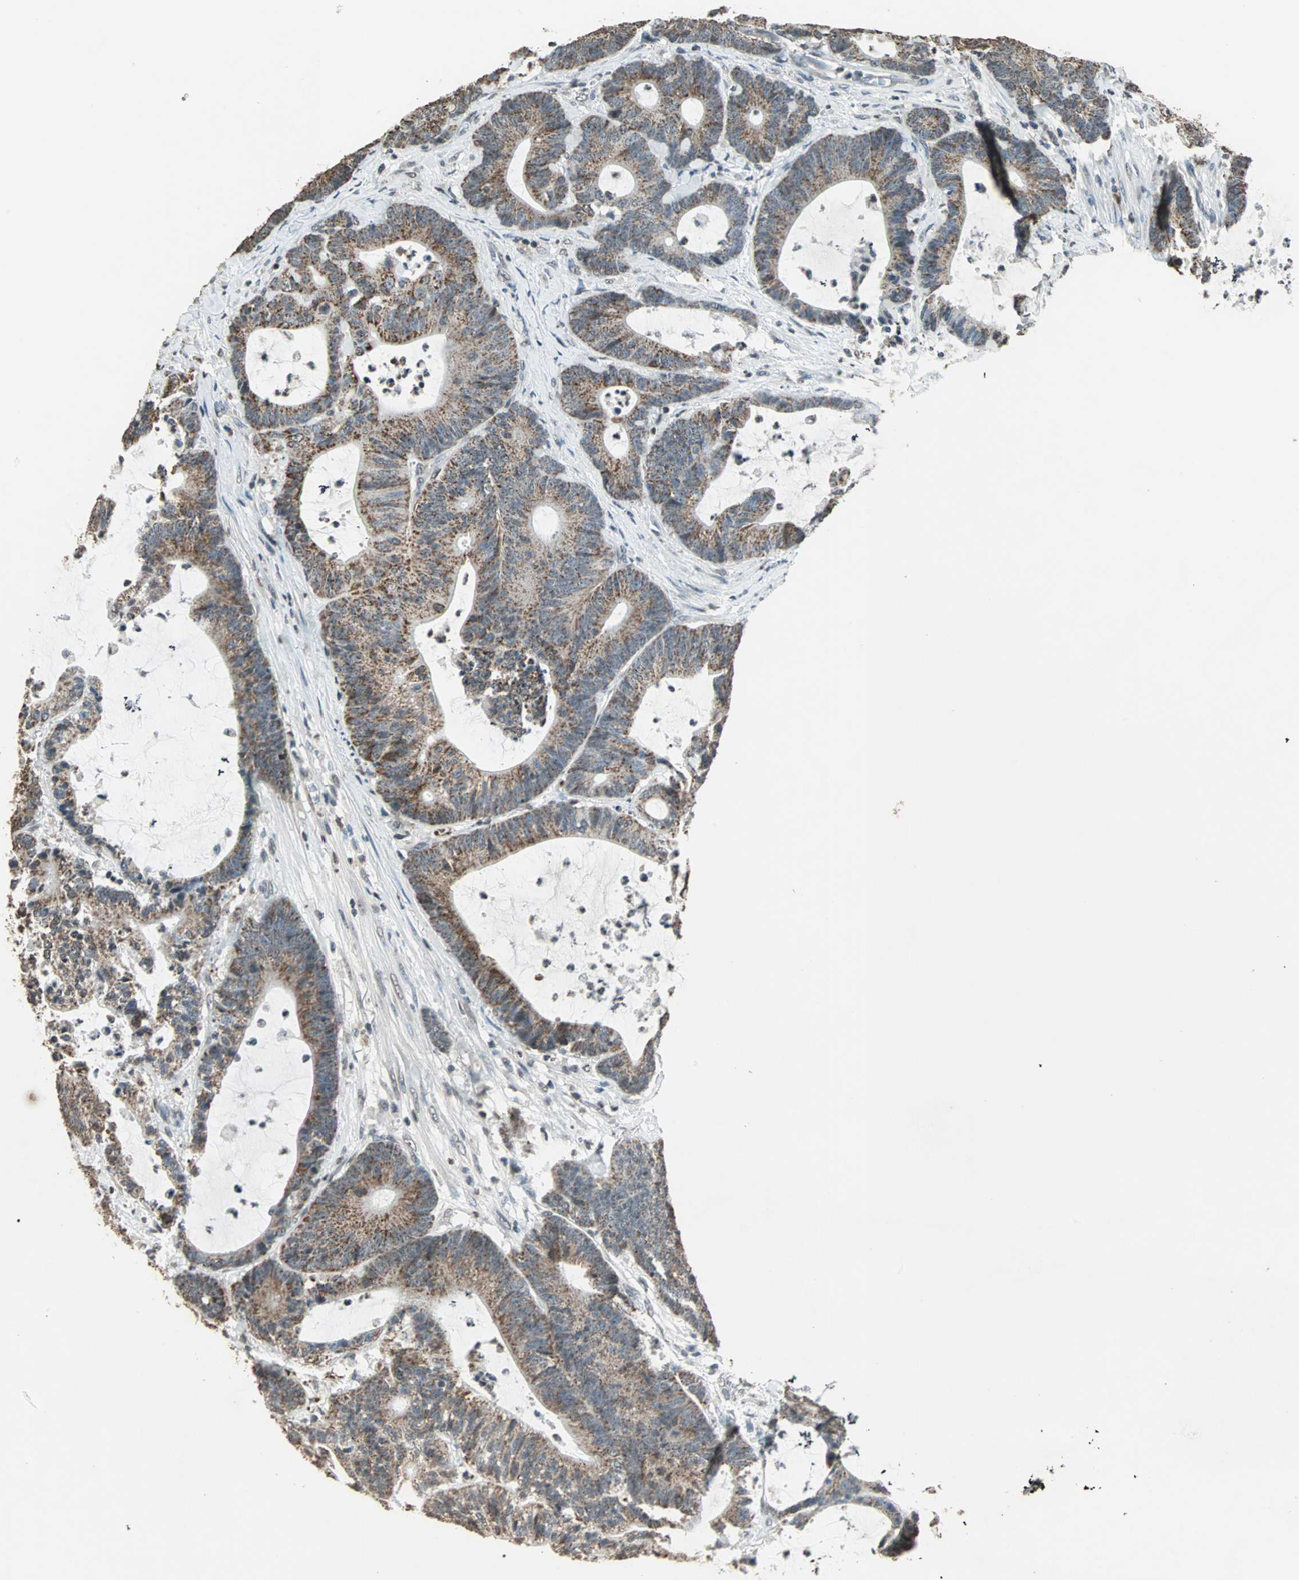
{"staining": {"intensity": "moderate", "quantity": ">75%", "location": "cytoplasmic/membranous"}, "tissue": "colorectal cancer", "cell_type": "Tumor cells", "image_type": "cancer", "snomed": [{"axis": "morphology", "description": "Adenocarcinoma, NOS"}, {"axis": "topography", "description": "Colon"}], "caption": "Immunohistochemistry image of colorectal cancer stained for a protein (brown), which demonstrates medium levels of moderate cytoplasmic/membranous positivity in about >75% of tumor cells.", "gene": "PRELID1", "patient": {"sex": "female", "age": 84}}